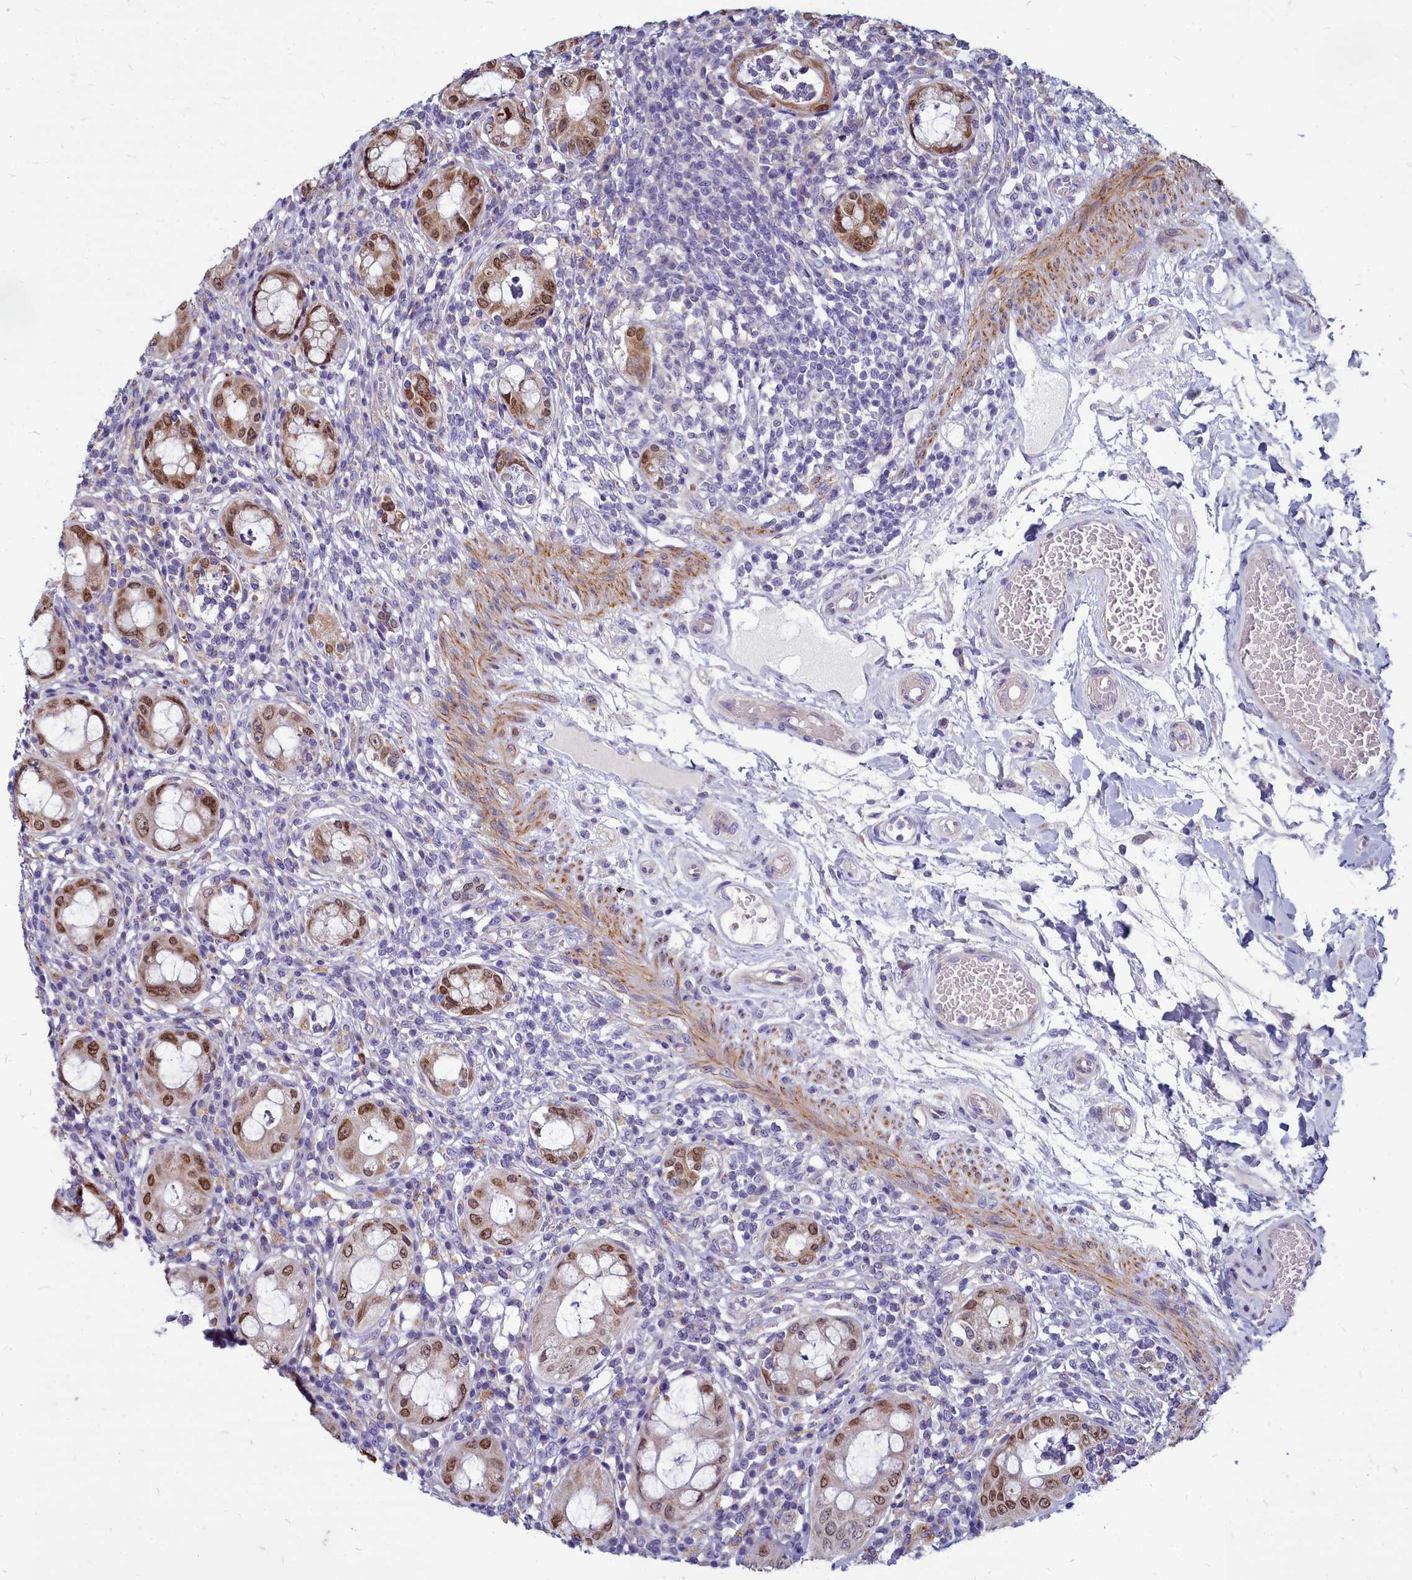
{"staining": {"intensity": "strong", "quantity": ">75%", "location": "nuclear"}, "tissue": "rectum", "cell_type": "Glandular cells", "image_type": "normal", "snomed": [{"axis": "morphology", "description": "Normal tissue, NOS"}, {"axis": "topography", "description": "Rectum"}], "caption": "Immunohistochemistry image of unremarkable rectum stained for a protein (brown), which reveals high levels of strong nuclear staining in approximately >75% of glandular cells.", "gene": "SMPD4", "patient": {"sex": "female", "age": 57}}